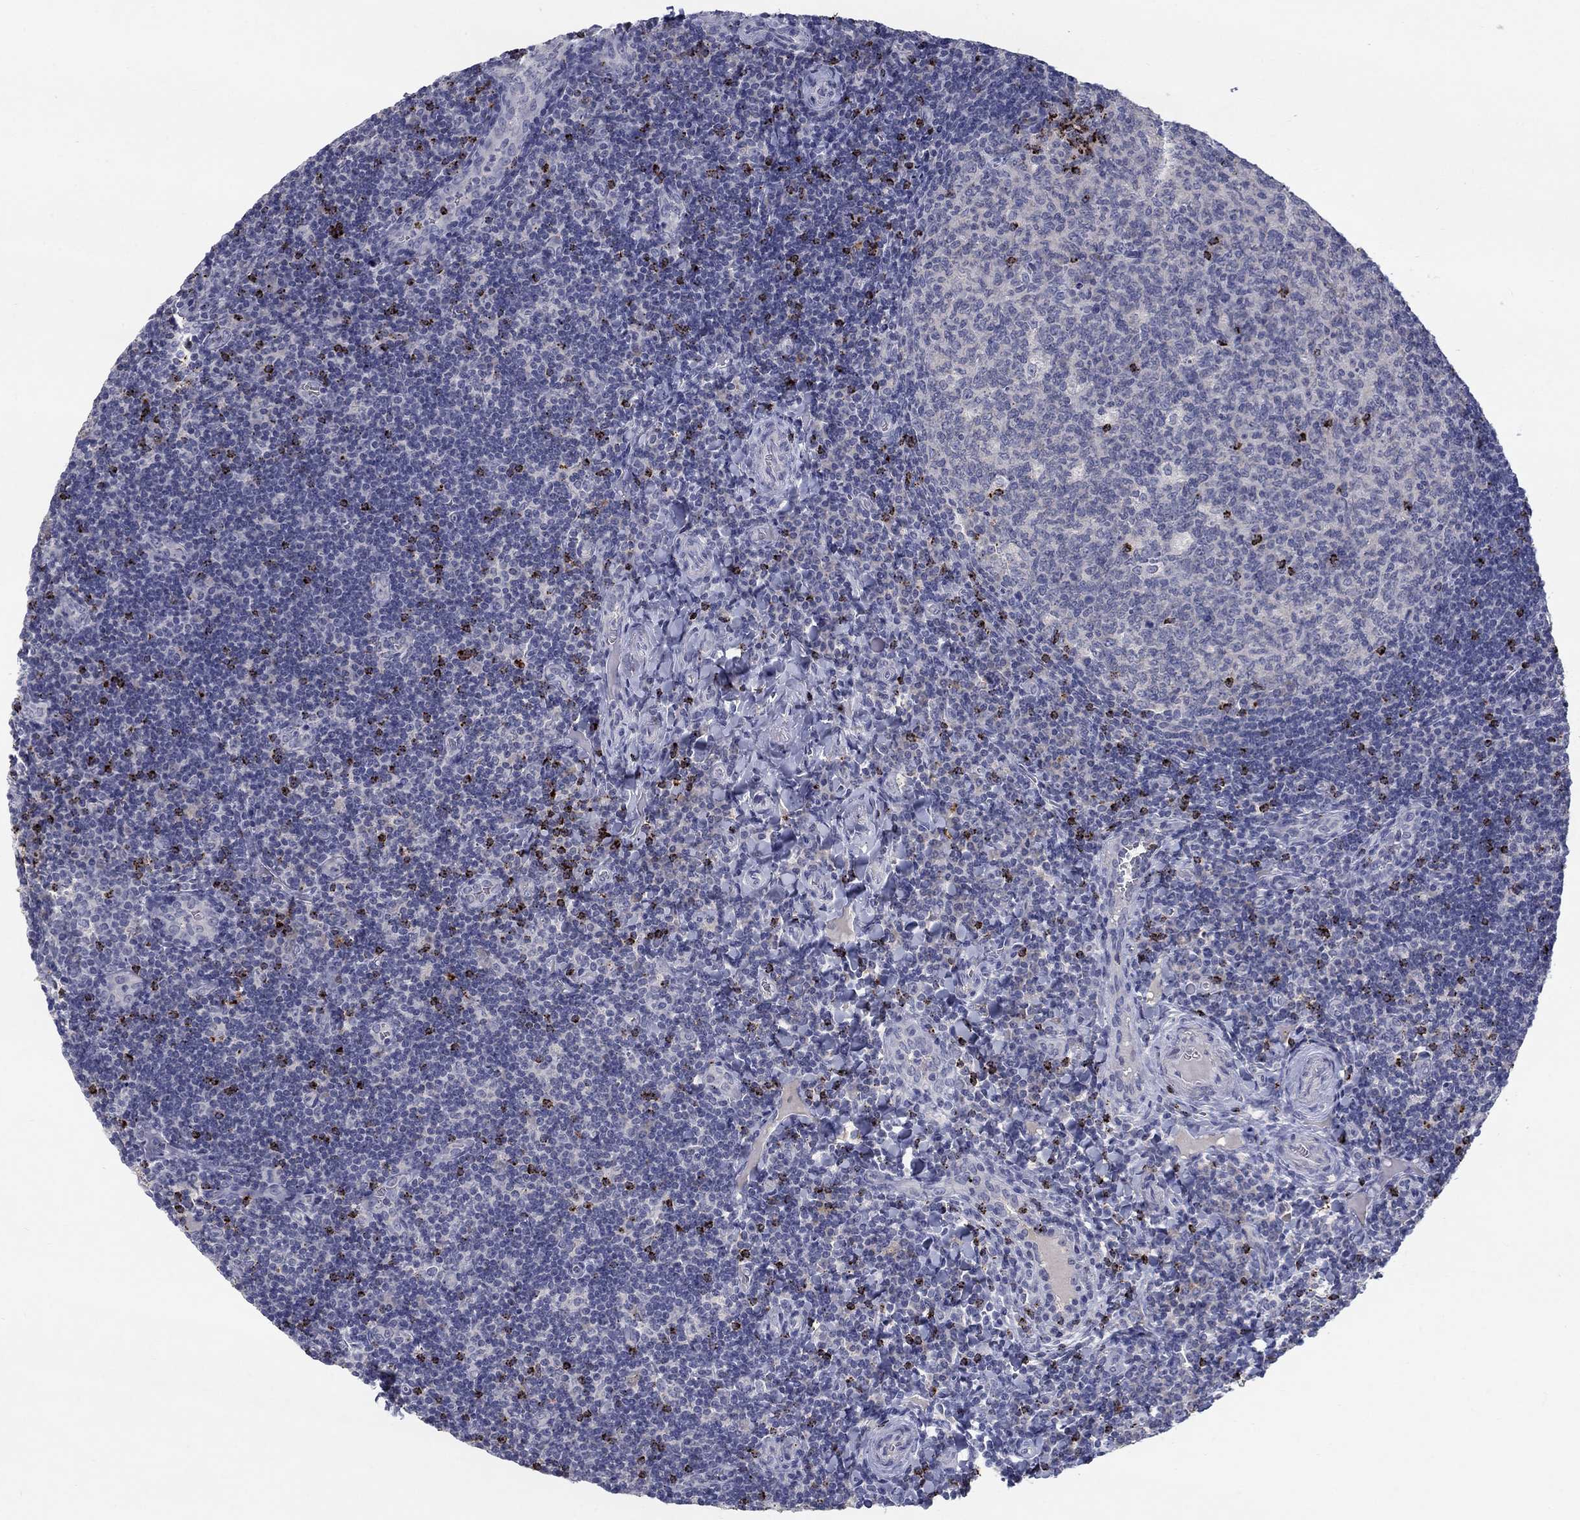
{"staining": {"intensity": "strong", "quantity": "<25%", "location": "cytoplasmic/membranous"}, "tissue": "tonsil", "cell_type": "Germinal center cells", "image_type": "normal", "snomed": [{"axis": "morphology", "description": "Normal tissue, NOS"}, {"axis": "morphology", "description": "Inflammation, NOS"}, {"axis": "topography", "description": "Tonsil"}], "caption": "Protein expression analysis of normal human tonsil reveals strong cytoplasmic/membranous staining in approximately <25% of germinal center cells. Nuclei are stained in blue.", "gene": "GZMA", "patient": {"sex": "female", "age": 31}}